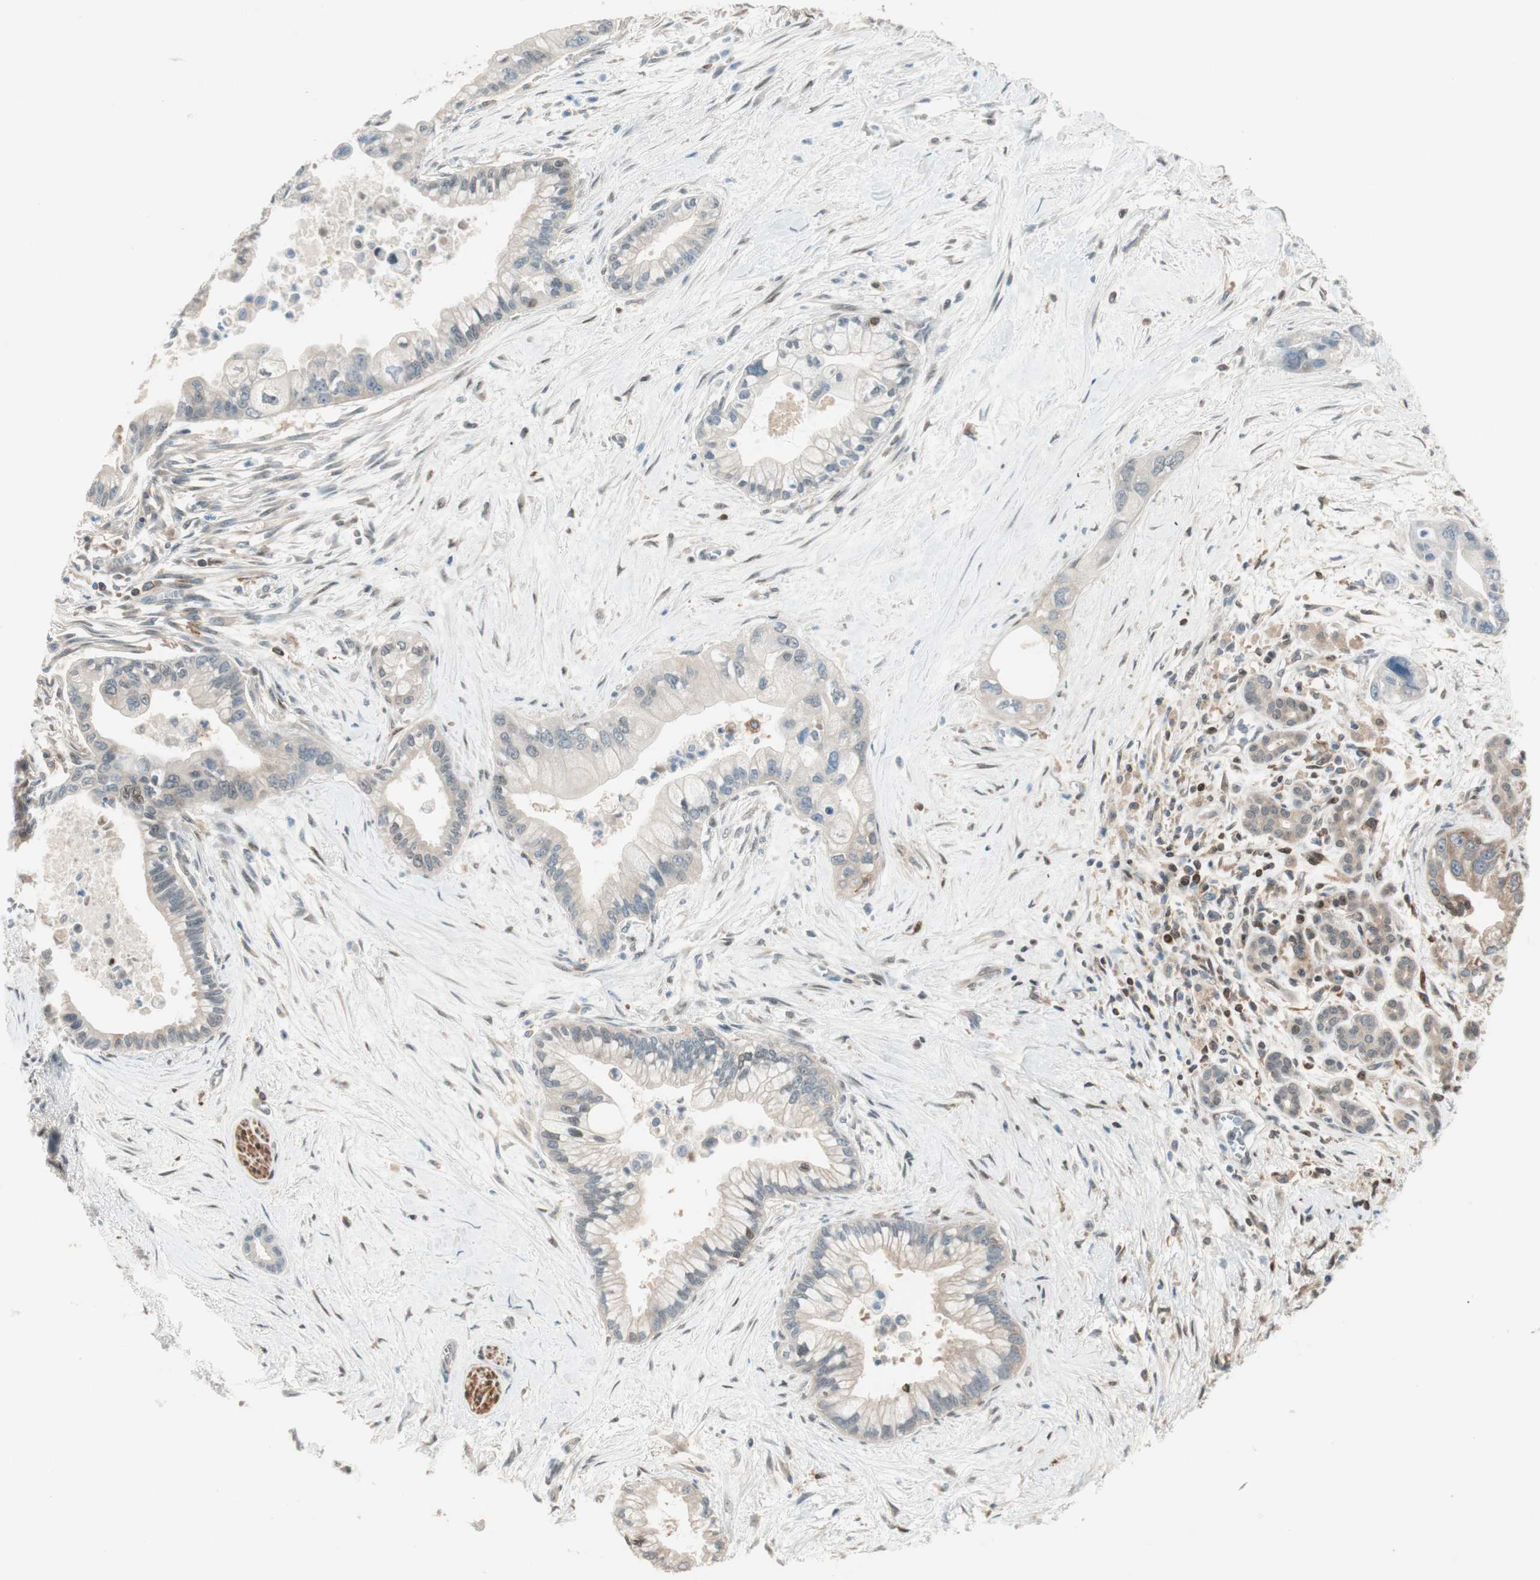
{"staining": {"intensity": "weak", "quantity": "25%-75%", "location": "cytoplasmic/membranous,nuclear"}, "tissue": "pancreatic cancer", "cell_type": "Tumor cells", "image_type": "cancer", "snomed": [{"axis": "morphology", "description": "Adenocarcinoma, NOS"}, {"axis": "topography", "description": "Pancreas"}], "caption": "A micrograph of human pancreatic cancer (adenocarcinoma) stained for a protein exhibits weak cytoplasmic/membranous and nuclear brown staining in tumor cells. (DAB IHC with brightfield microscopy, high magnification).", "gene": "BIN1", "patient": {"sex": "male", "age": 70}}